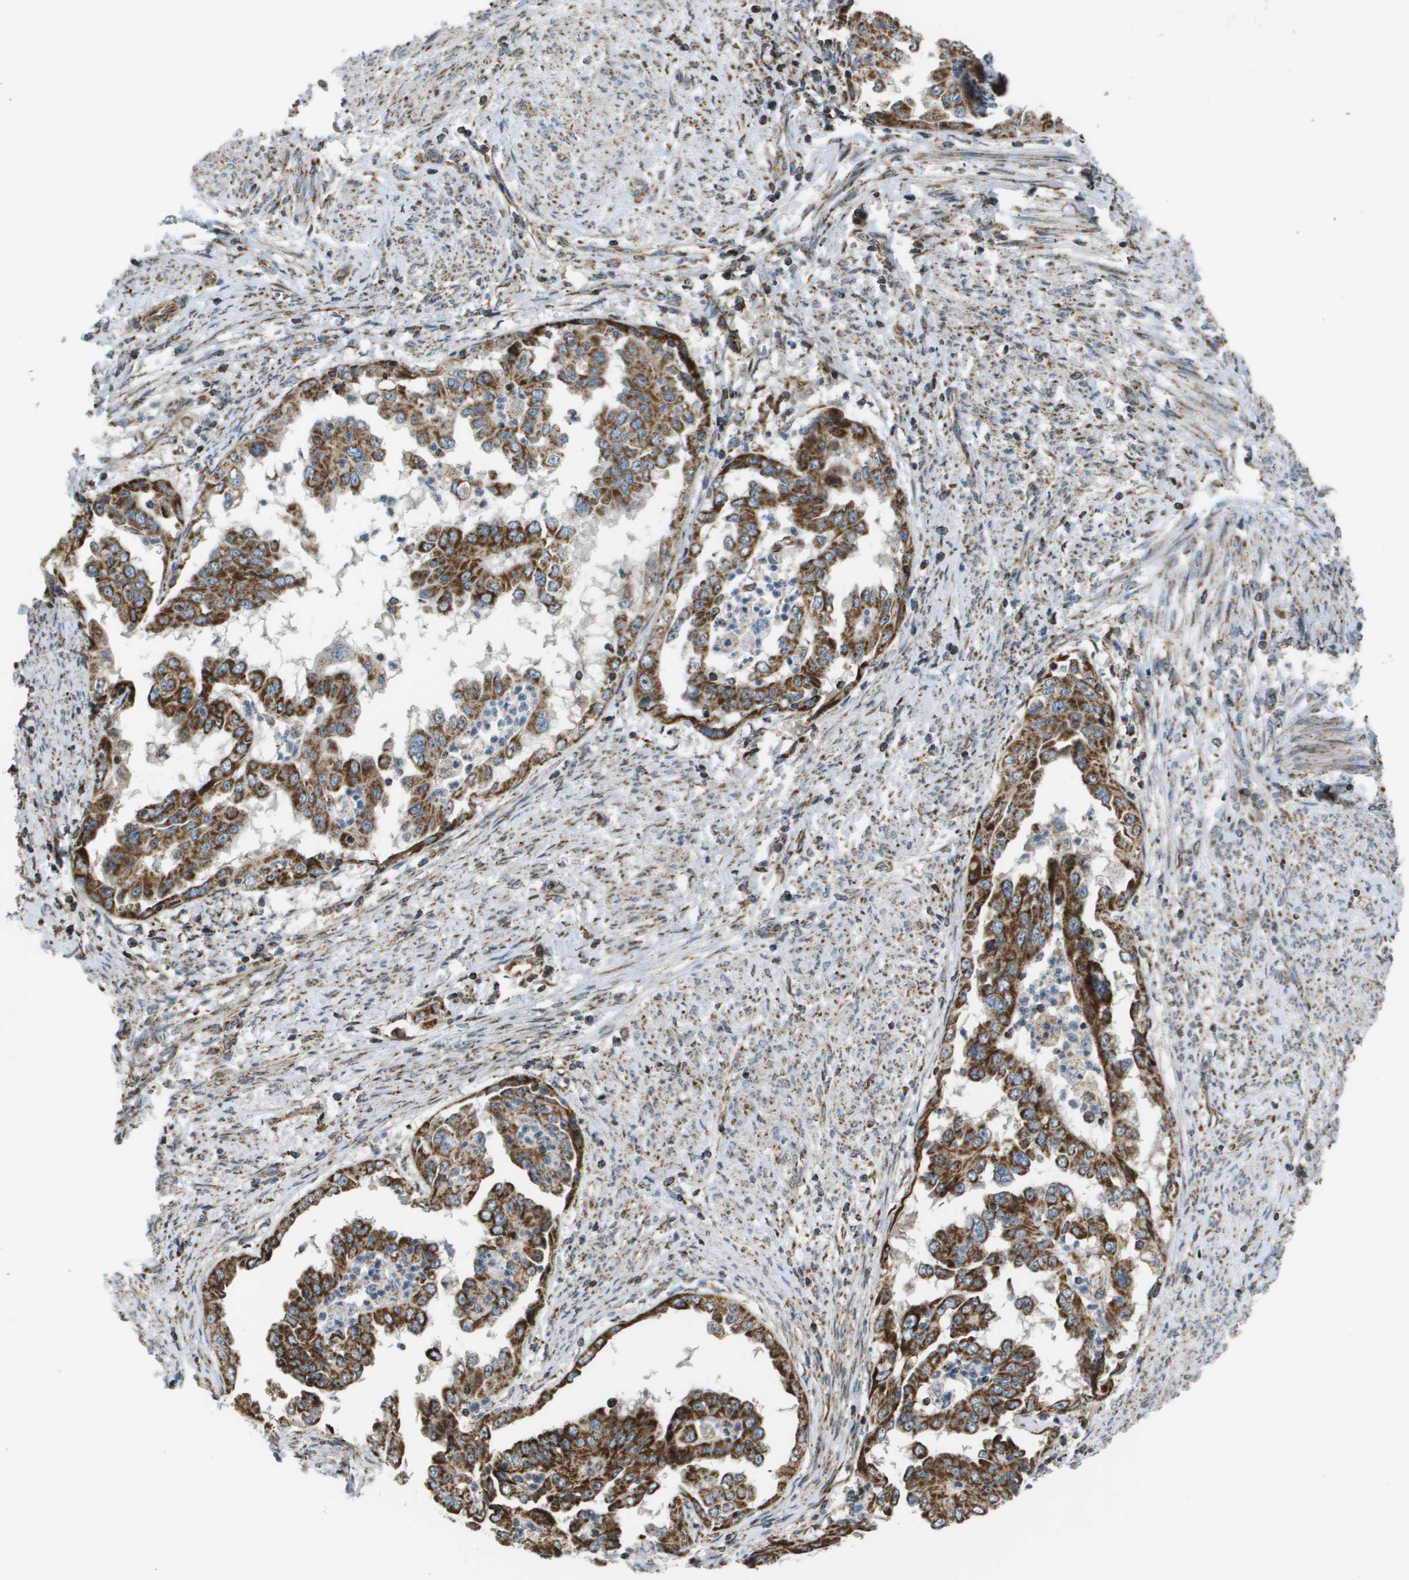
{"staining": {"intensity": "strong", "quantity": ">75%", "location": "cytoplasmic/membranous"}, "tissue": "endometrial cancer", "cell_type": "Tumor cells", "image_type": "cancer", "snomed": [{"axis": "morphology", "description": "Adenocarcinoma, NOS"}, {"axis": "topography", "description": "Endometrium"}], "caption": "Immunohistochemical staining of endometrial adenocarcinoma exhibits high levels of strong cytoplasmic/membranous positivity in approximately >75% of tumor cells.", "gene": "NRK", "patient": {"sex": "female", "age": 85}}